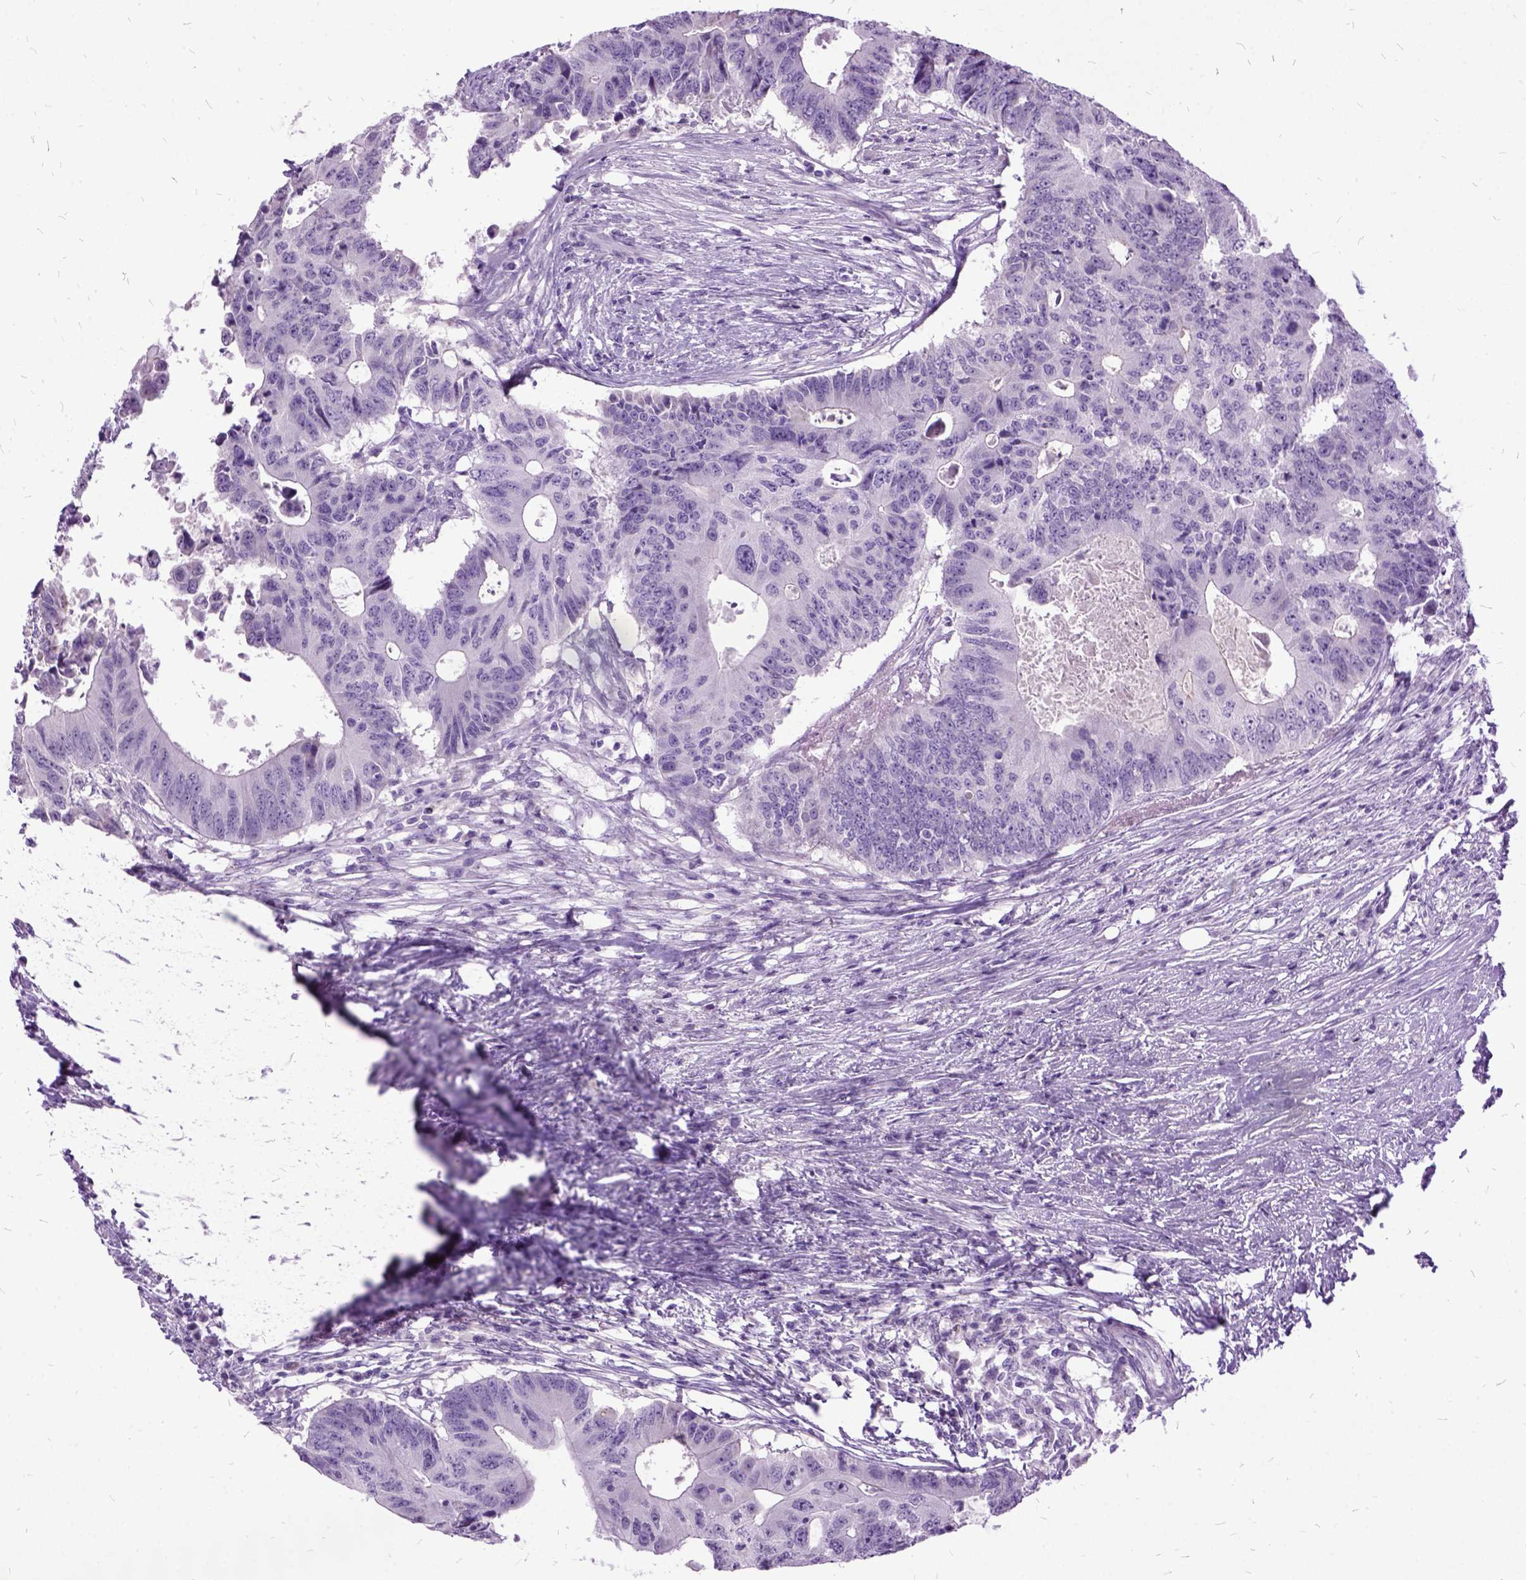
{"staining": {"intensity": "negative", "quantity": "none", "location": "none"}, "tissue": "colorectal cancer", "cell_type": "Tumor cells", "image_type": "cancer", "snomed": [{"axis": "morphology", "description": "Adenocarcinoma, NOS"}, {"axis": "topography", "description": "Colon"}], "caption": "The immunohistochemistry photomicrograph has no significant staining in tumor cells of colorectal cancer tissue.", "gene": "MME", "patient": {"sex": "male", "age": 71}}